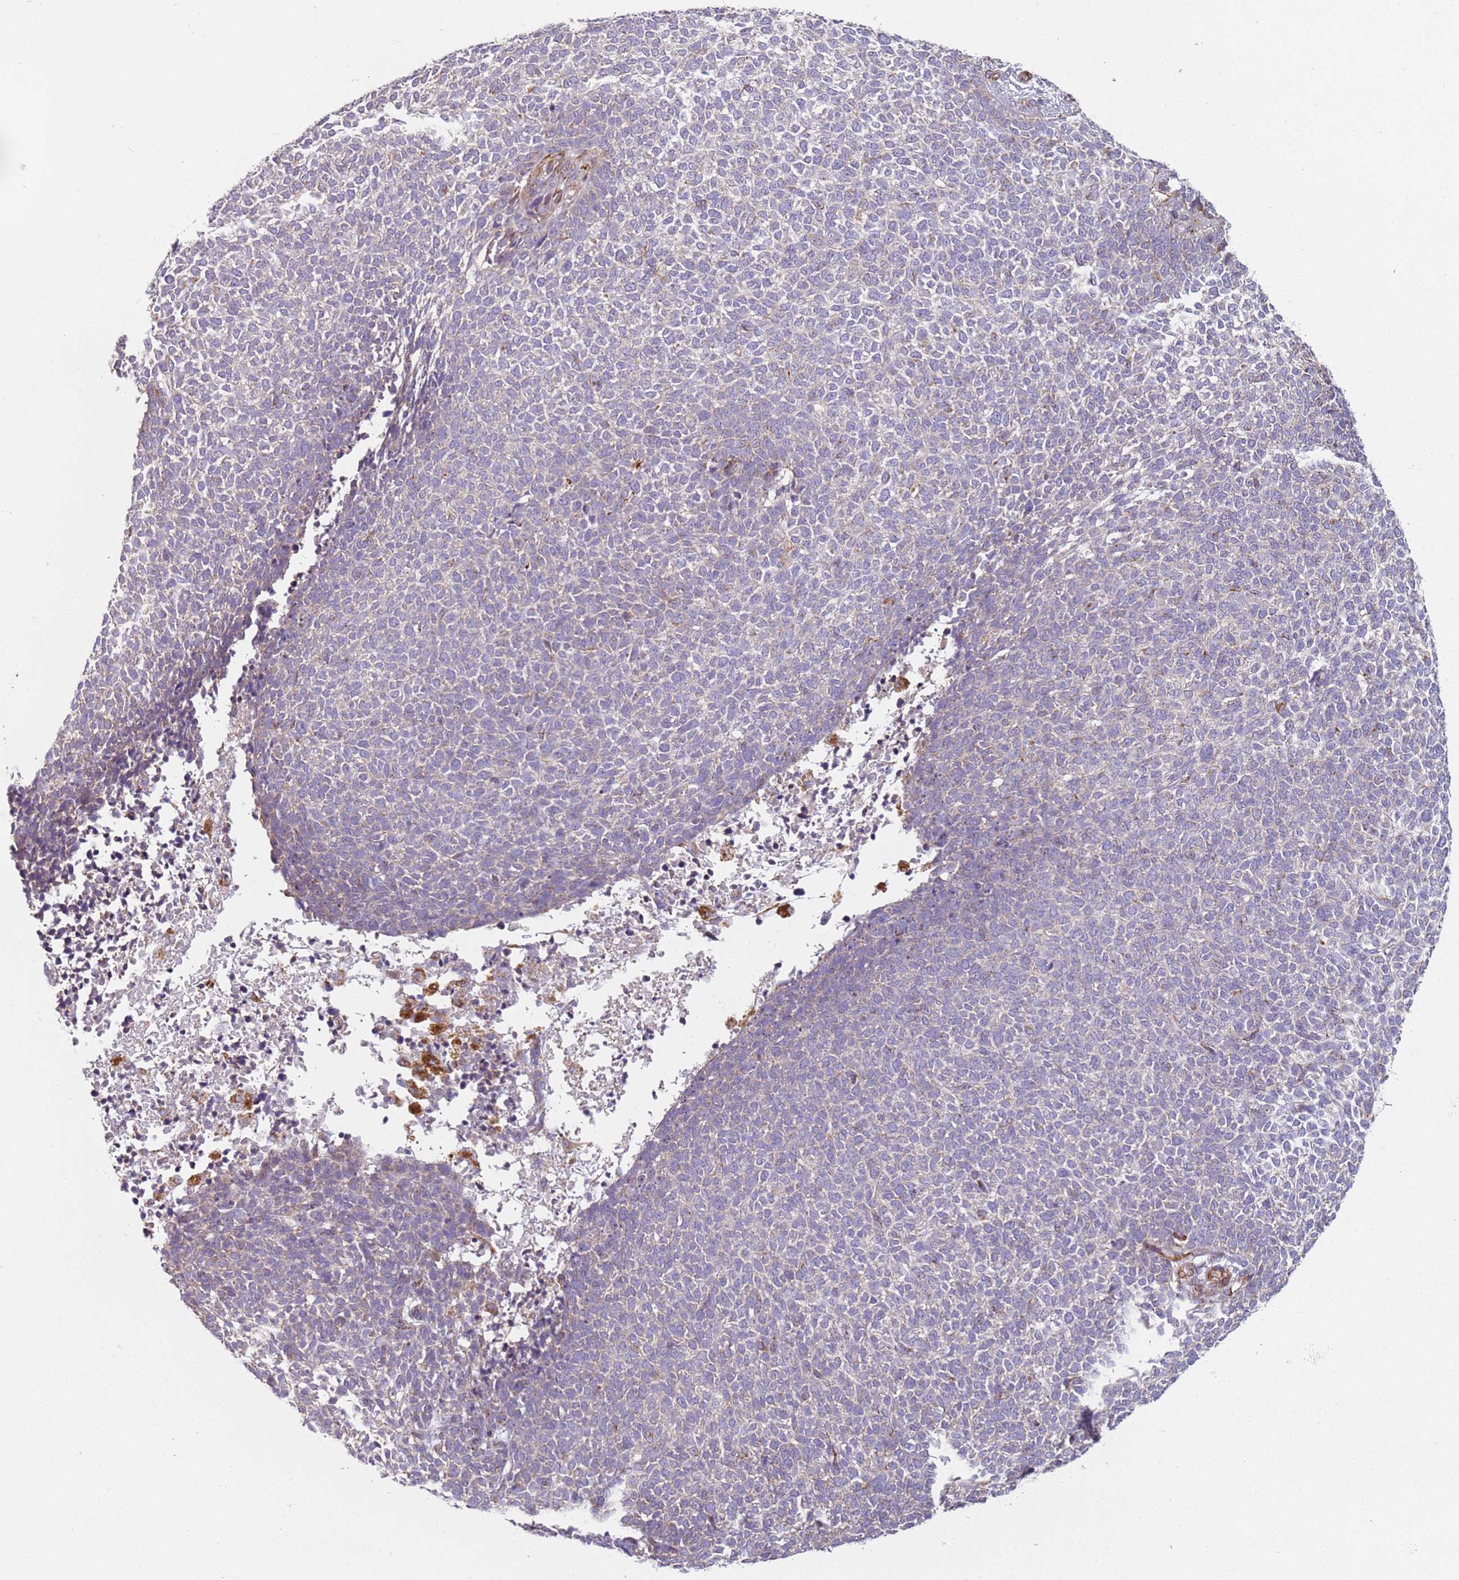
{"staining": {"intensity": "weak", "quantity": "<25%", "location": "cytoplasmic/membranous"}, "tissue": "skin cancer", "cell_type": "Tumor cells", "image_type": "cancer", "snomed": [{"axis": "morphology", "description": "Basal cell carcinoma"}, {"axis": "topography", "description": "Skin"}], "caption": "DAB immunohistochemical staining of skin cancer (basal cell carcinoma) shows no significant expression in tumor cells.", "gene": "ALS2", "patient": {"sex": "female", "age": 84}}